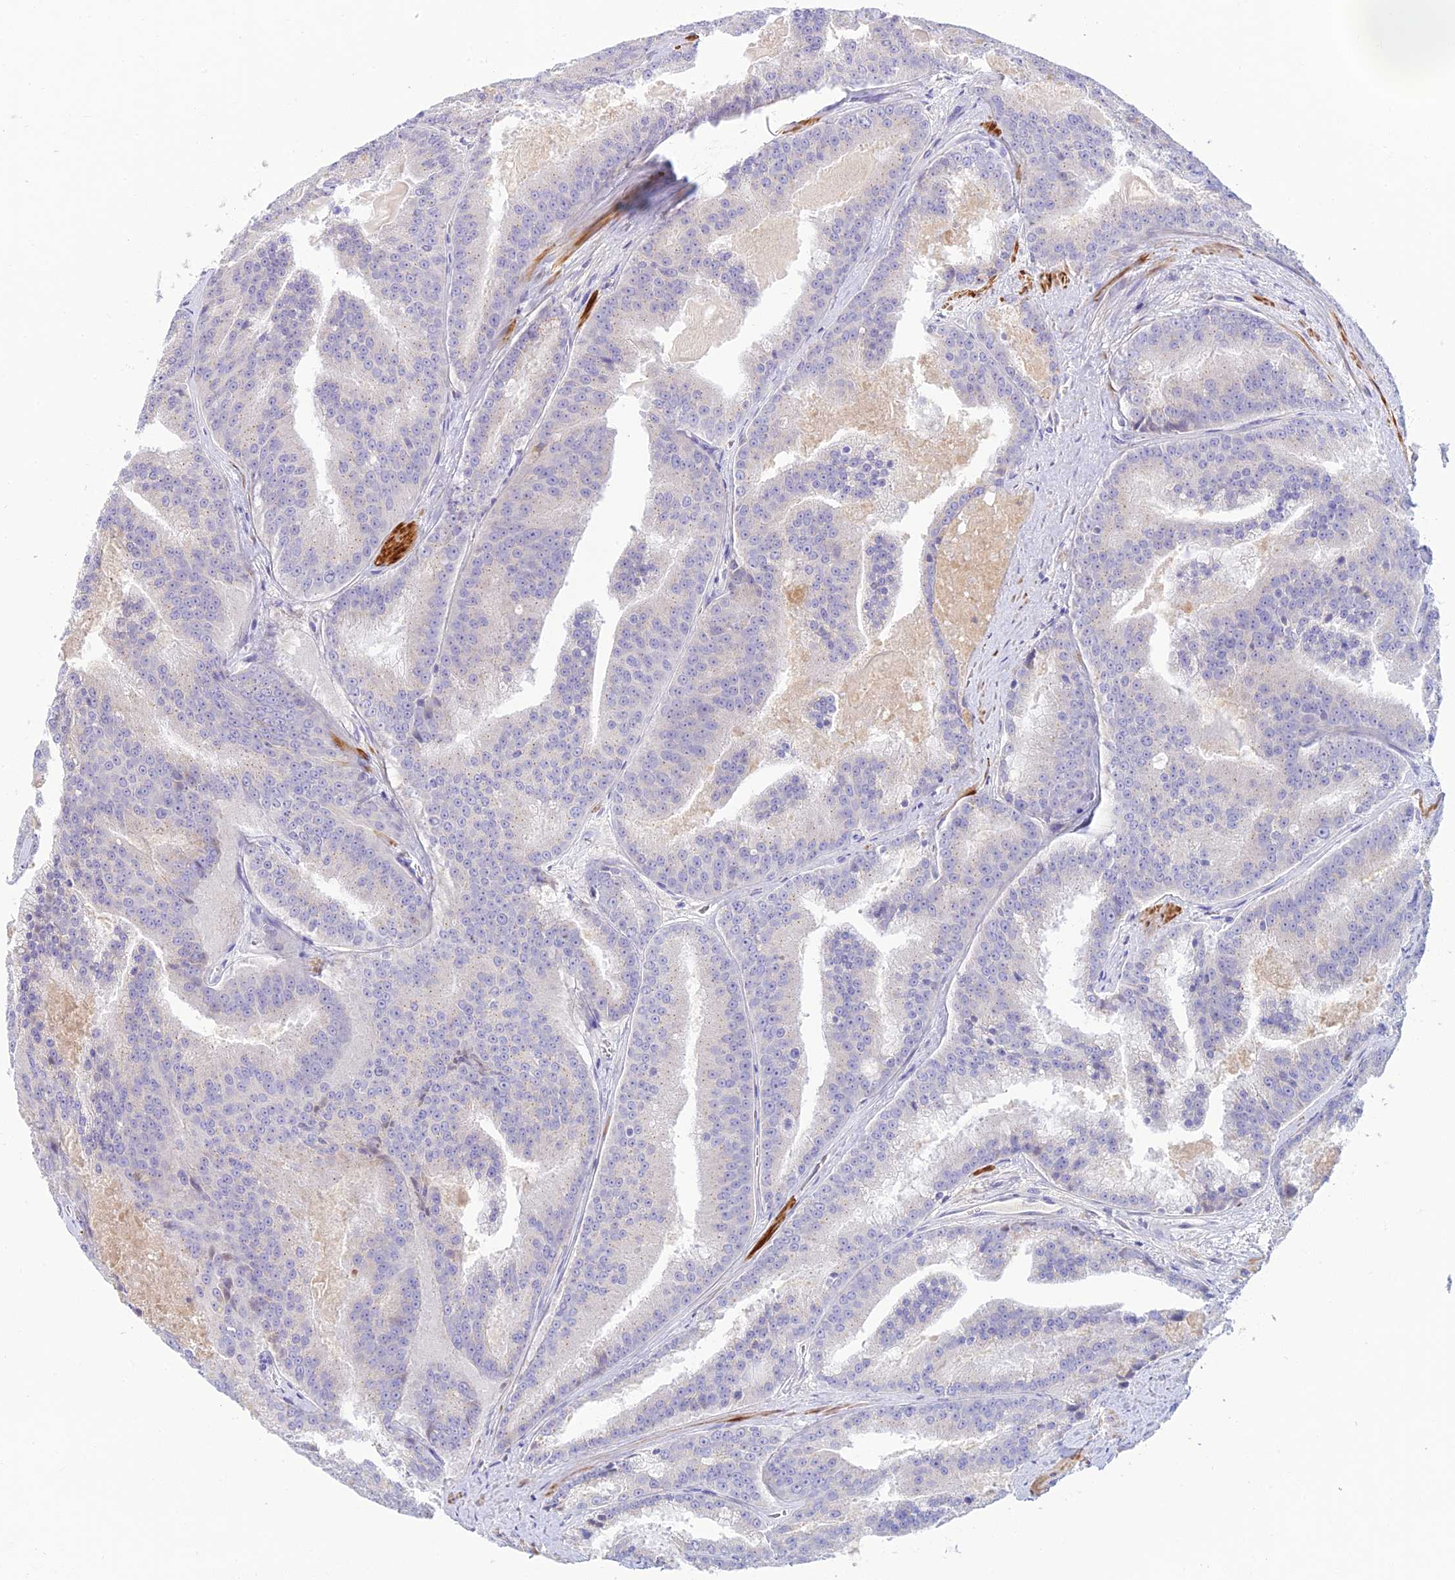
{"staining": {"intensity": "negative", "quantity": "none", "location": "none"}, "tissue": "prostate cancer", "cell_type": "Tumor cells", "image_type": "cancer", "snomed": [{"axis": "morphology", "description": "Adenocarcinoma, High grade"}, {"axis": "topography", "description": "Prostate"}], "caption": "Tumor cells are negative for protein expression in human adenocarcinoma (high-grade) (prostate).", "gene": "CLIP4", "patient": {"sex": "male", "age": 61}}